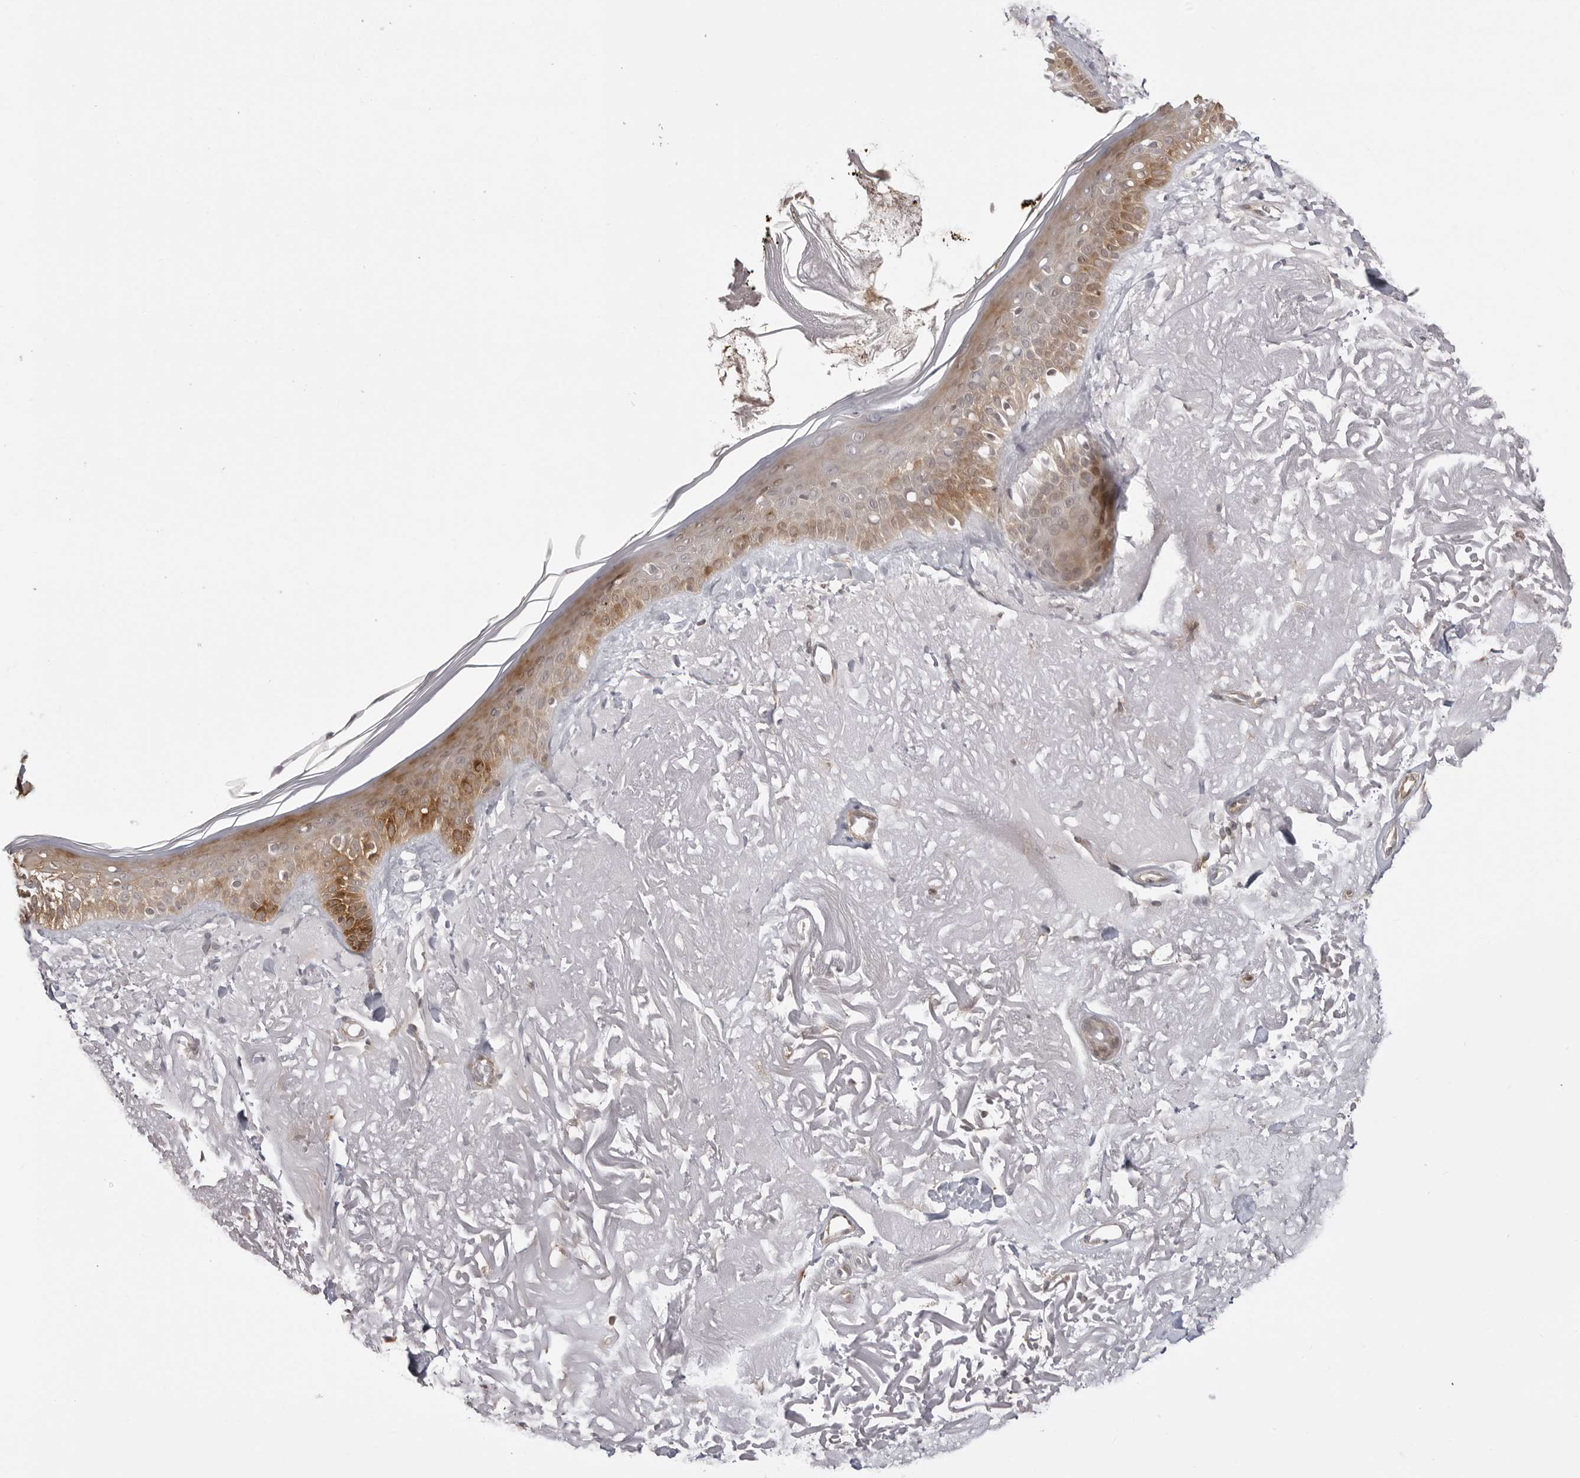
{"staining": {"intensity": "moderate", "quantity": "<25%", "location": "cytoplasmic/membranous"}, "tissue": "skin", "cell_type": "Fibroblasts", "image_type": "normal", "snomed": [{"axis": "morphology", "description": "Normal tissue, NOS"}, {"axis": "topography", "description": "Skin"}, {"axis": "topography", "description": "Skeletal muscle"}], "caption": "Immunohistochemical staining of benign skin reveals <25% levels of moderate cytoplasmic/membranous protein positivity in approximately <25% of fibroblasts.", "gene": "UNK", "patient": {"sex": "male", "age": 83}}